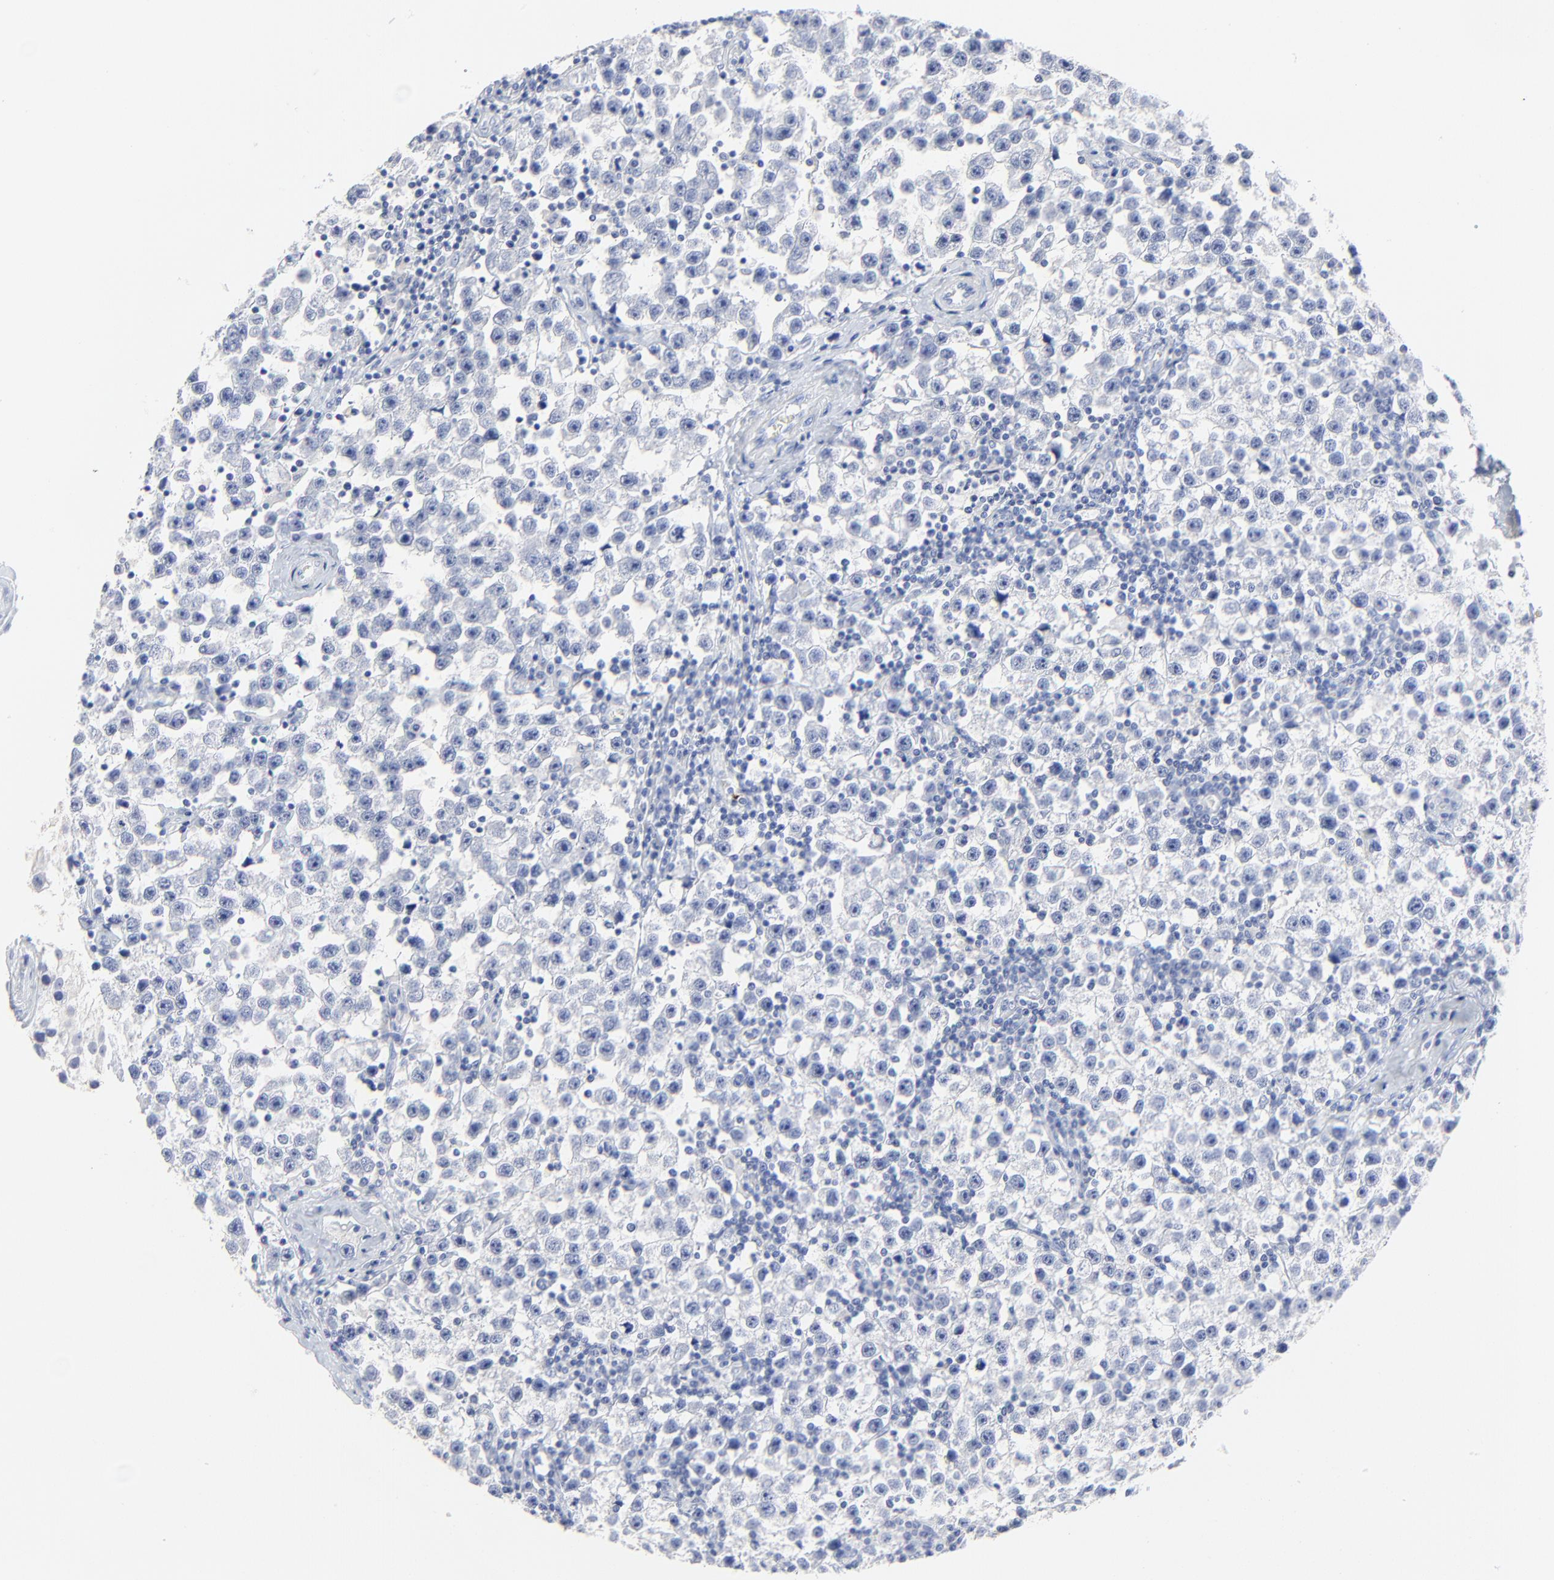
{"staining": {"intensity": "negative", "quantity": "none", "location": "none"}, "tissue": "testis cancer", "cell_type": "Tumor cells", "image_type": "cancer", "snomed": [{"axis": "morphology", "description": "Seminoma, NOS"}, {"axis": "topography", "description": "Testis"}], "caption": "This is an immunohistochemistry (IHC) photomicrograph of human testis cancer. There is no expression in tumor cells.", "gene": "LCN2", "patient": {"sex": "male", "age": 32}}